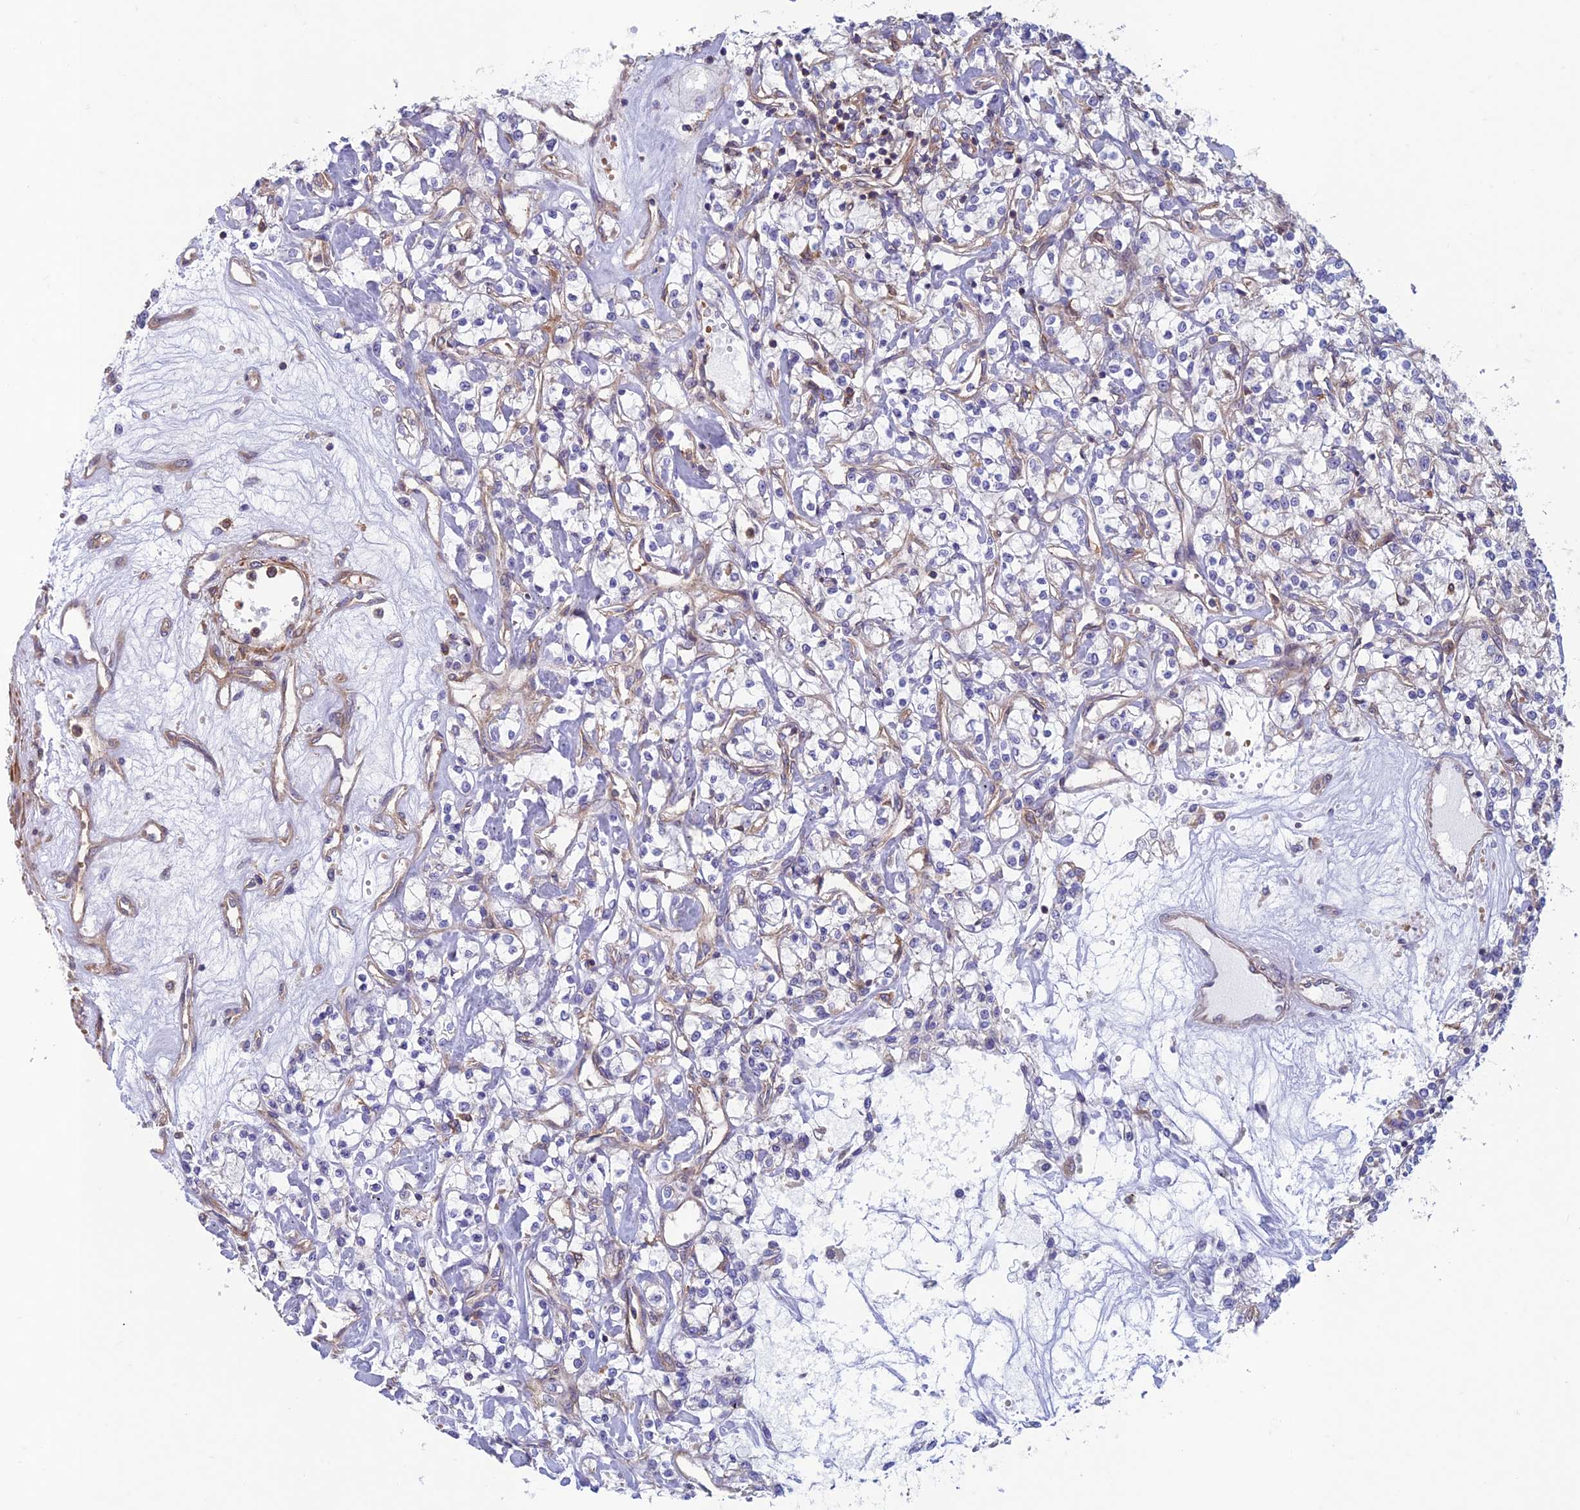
{"staining": {"intensity": "weak", "quantity": "25%-75%", "location": "cytoplasmic/membranous"}, "tissue": "renal cancer", "cell_type": "Tumor cells", "image_type": "cancer", "snomed": [{"axis": "morphology", "description": "Adenocarcinoma, NOS"}, {"axis": "topography", "description": "Kidney"}], "caption": "A brown stain labels weak cytoplasmic/membranous expression of a protein in renal cancer (adenocarcinoma) tumor cells.", "gene": "DNM1L", "patient": {"sex": "female", "age": 59}}